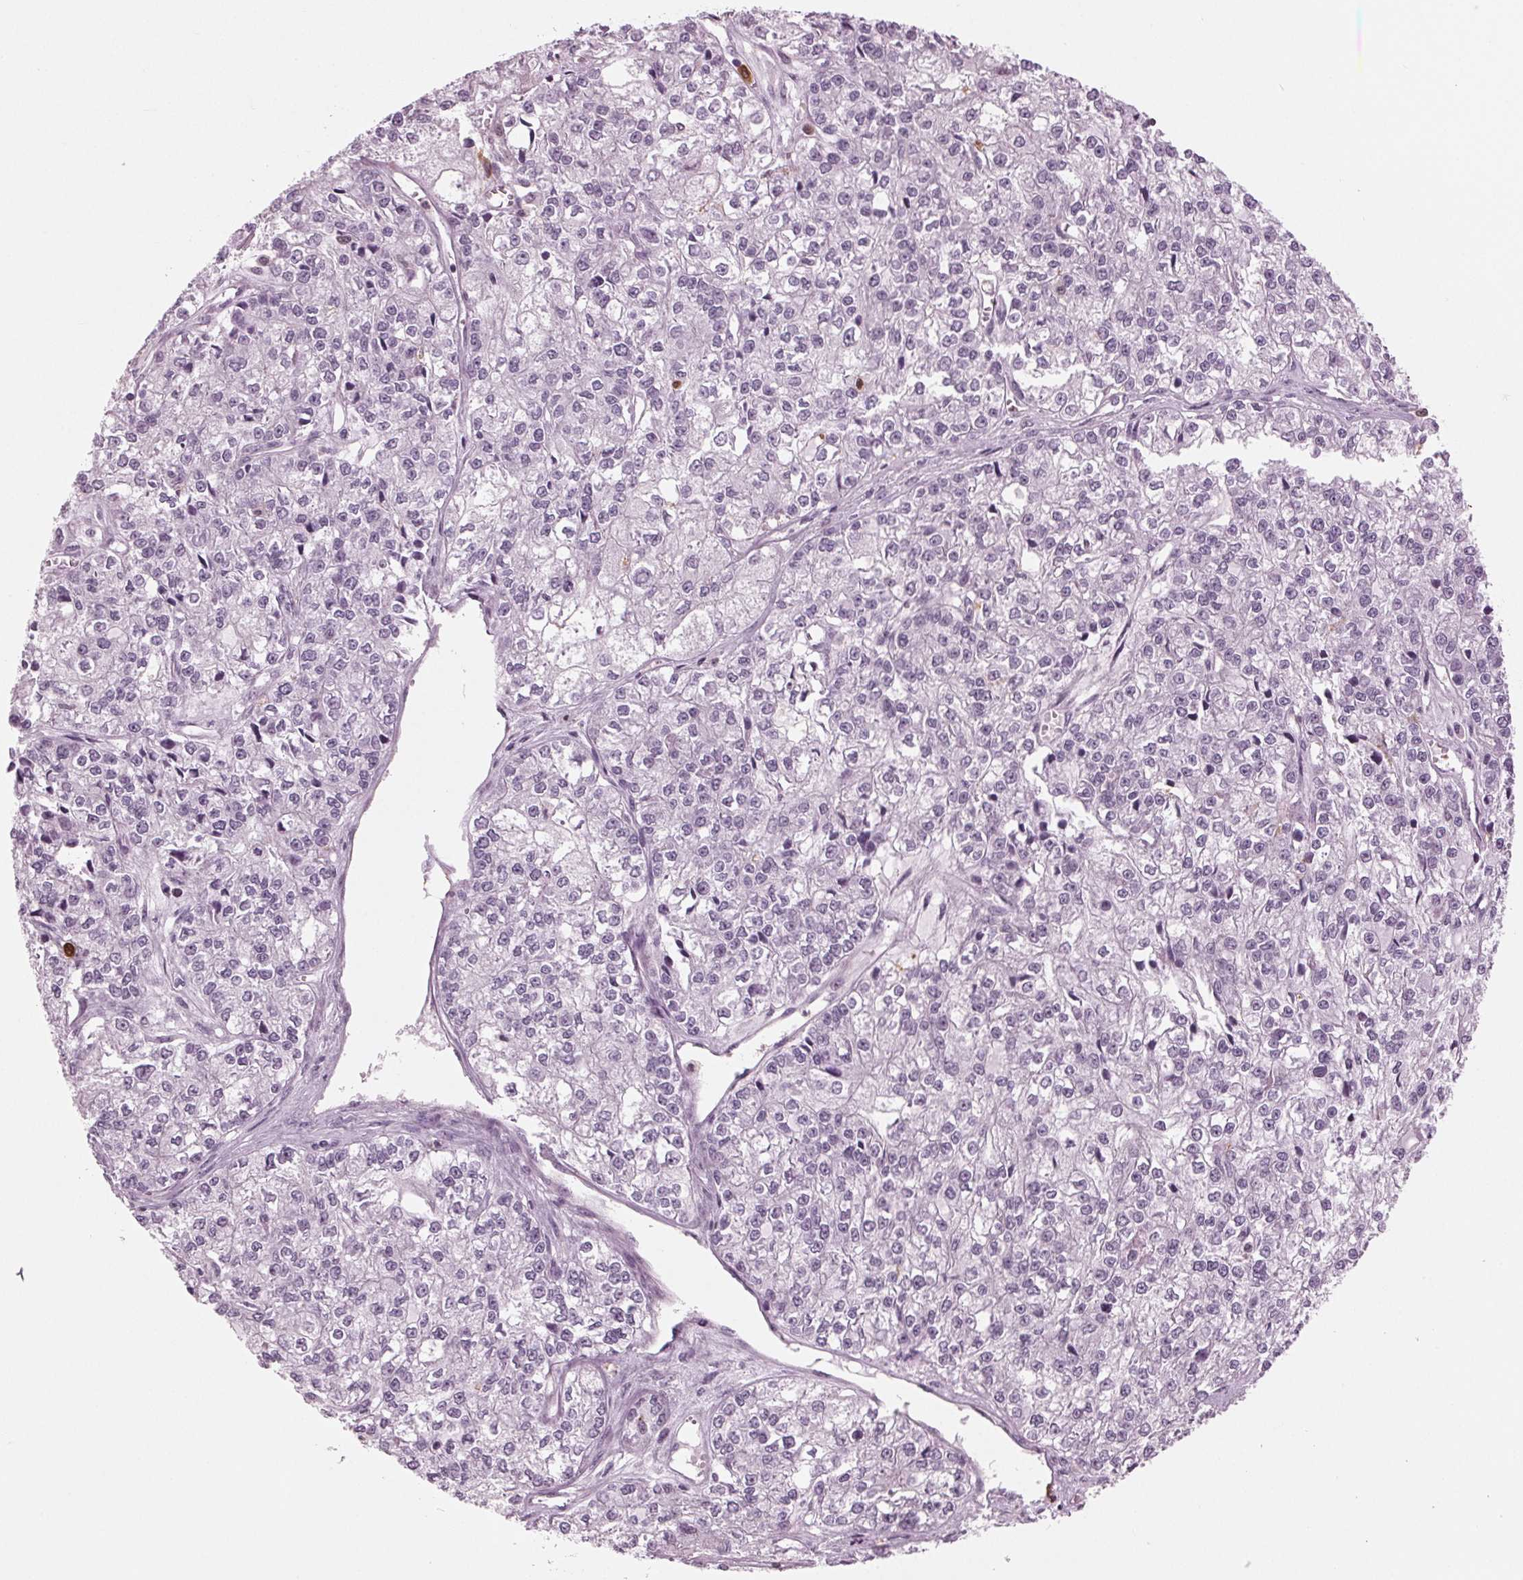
{"staining": {"intensity": "negative", "quantity": "none", "location": "none"}, "tissue": "ovarian cancer", "cell_type": "Tumor cells", "image_type": "cancer", "snomed": [{"axis": "morphology", "description": "Carcinoma, endometroid"}, {"axis": "topography", "description": "Ovary"}], "caption": "There is no significant positivity in tumor cells of ovarian cancer (endometroid carcinoma). (DAB immunohistochemistry with hematoxylin counter stain).", "gene": "BTLA", "patient": {"sex": "female", "age": 64}}